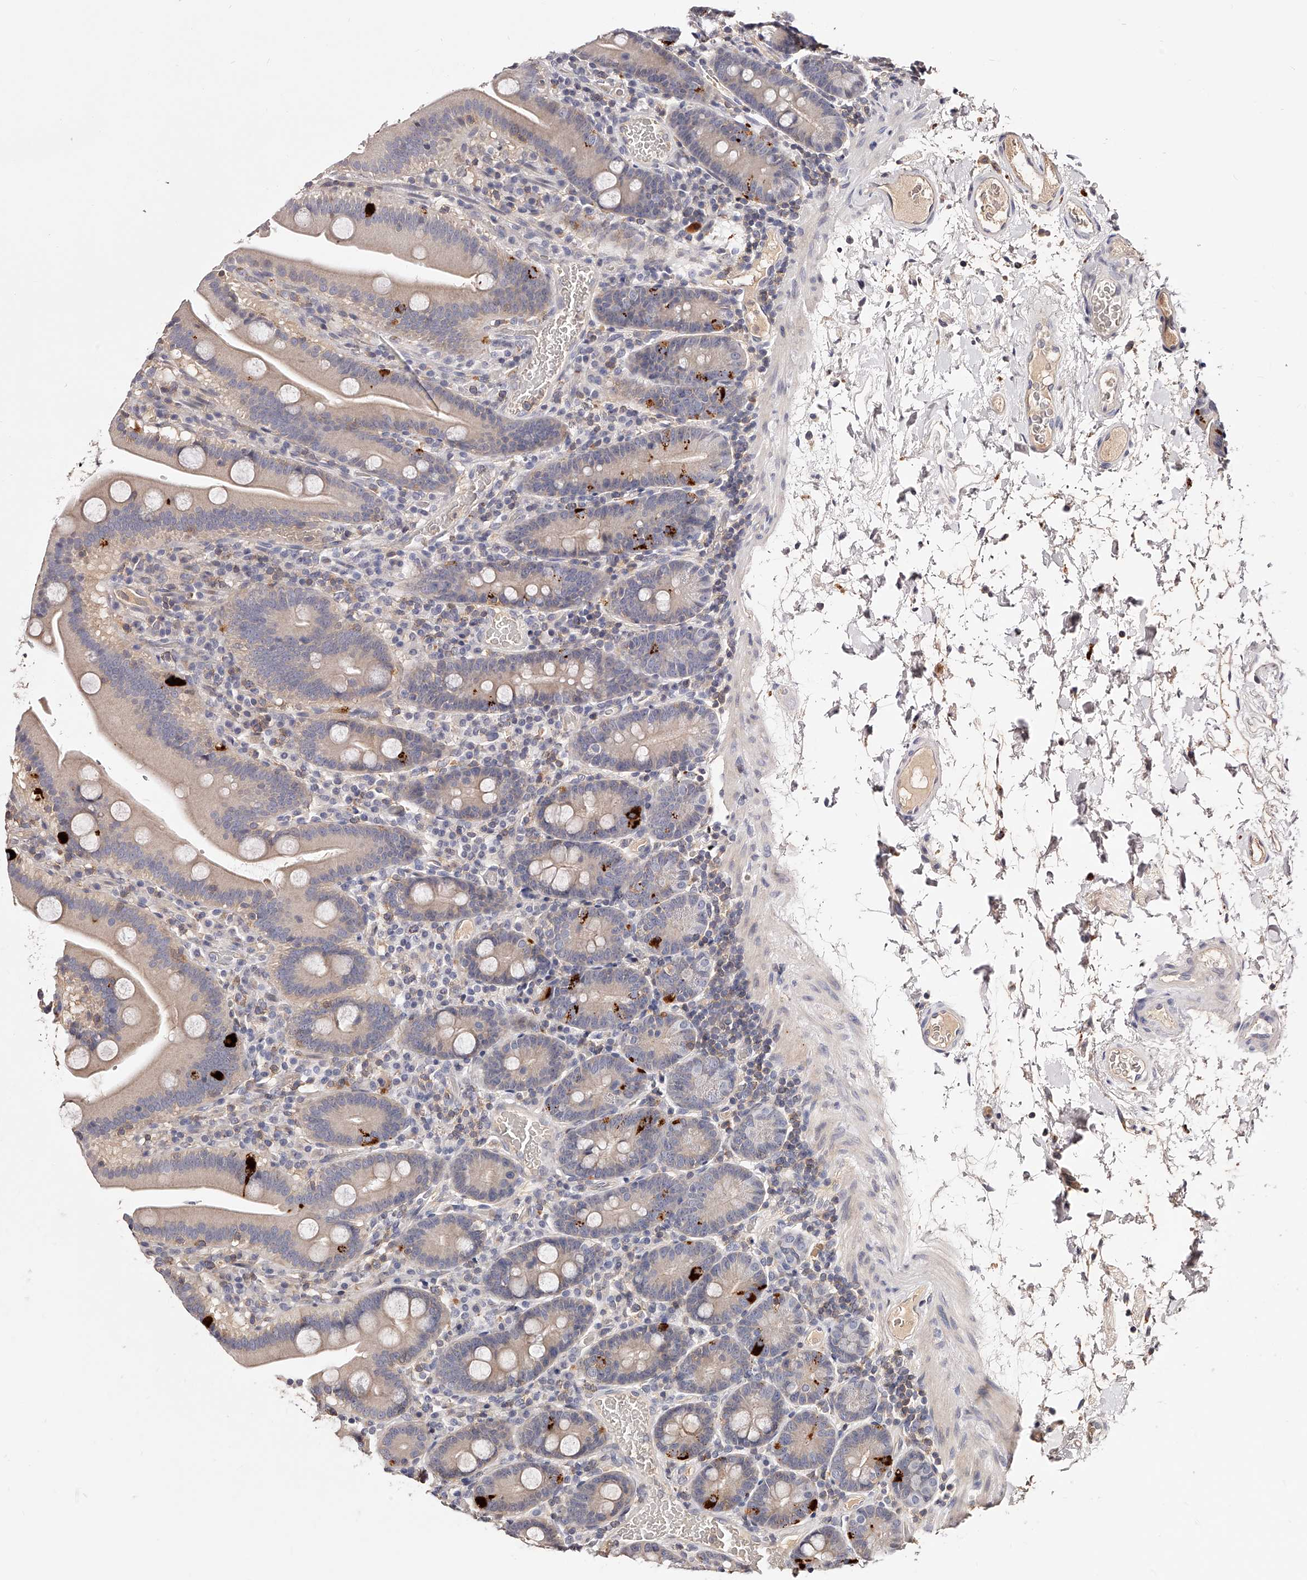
{"staining": {"intensity": "strong", "quantity": "<25%", "location": "cytoplasmic/membranous"}, "tissue": "duodenum", "cell_type": "Glandular cells", "image_type": "normal", "snomed": [{"axis": "morphology", "description": "Normal tissue, NOS"}, {"axis": "topography", "description": "Duodenum"}], "caption": "Immunohistochemistry (DAB) staining of benign duodenum shows strong cytoplasmic/membranous protein expression in approximately <25% of glandular cells.", "gene": "PHACTR1", "patient": {"sex": "male", "age": 55}}